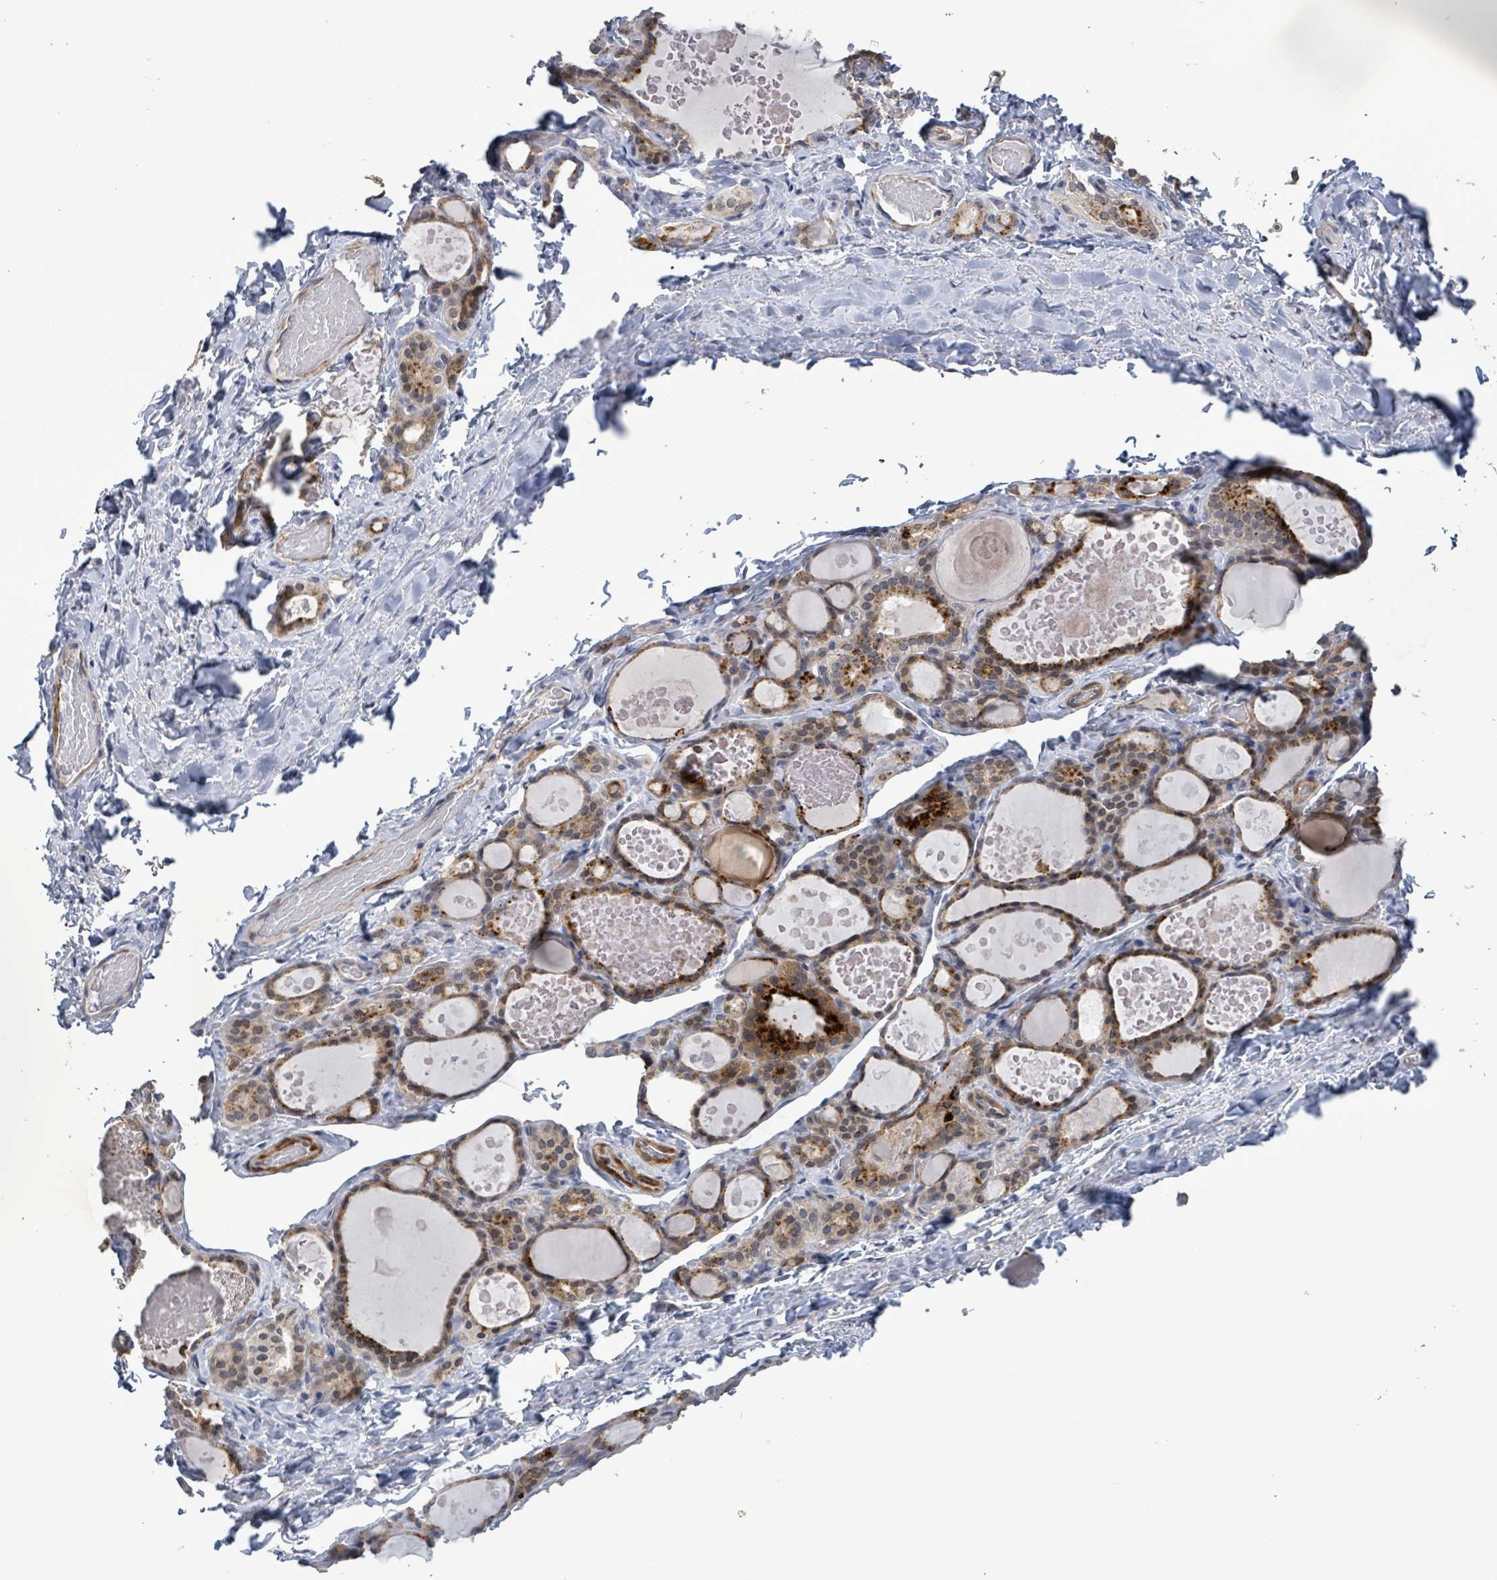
{"staining": {"intensity": "moderate", "quantity": ">75%", "location": "cytoplasmic/membranous"}, "tissue": "thyroid gland", "cell_type": "Glandular cells", "image_type": "normal", "snomed": [{"axis": "morphology", "description": "Normal tissue, NOS"}, {"axis": "topography", "description": "Thyroid gland"}], "caption": "This image displays benign thyroid gland stained with immunohistochemistry (IHC) to label a protein in brown. The cytoplasmic/membranous of glandular cells show moderate positivity for the protein. Nuclei are counter-stained blue.", "gene": "AMMECR1", "patient": {"sex": "female", "age": 46}}